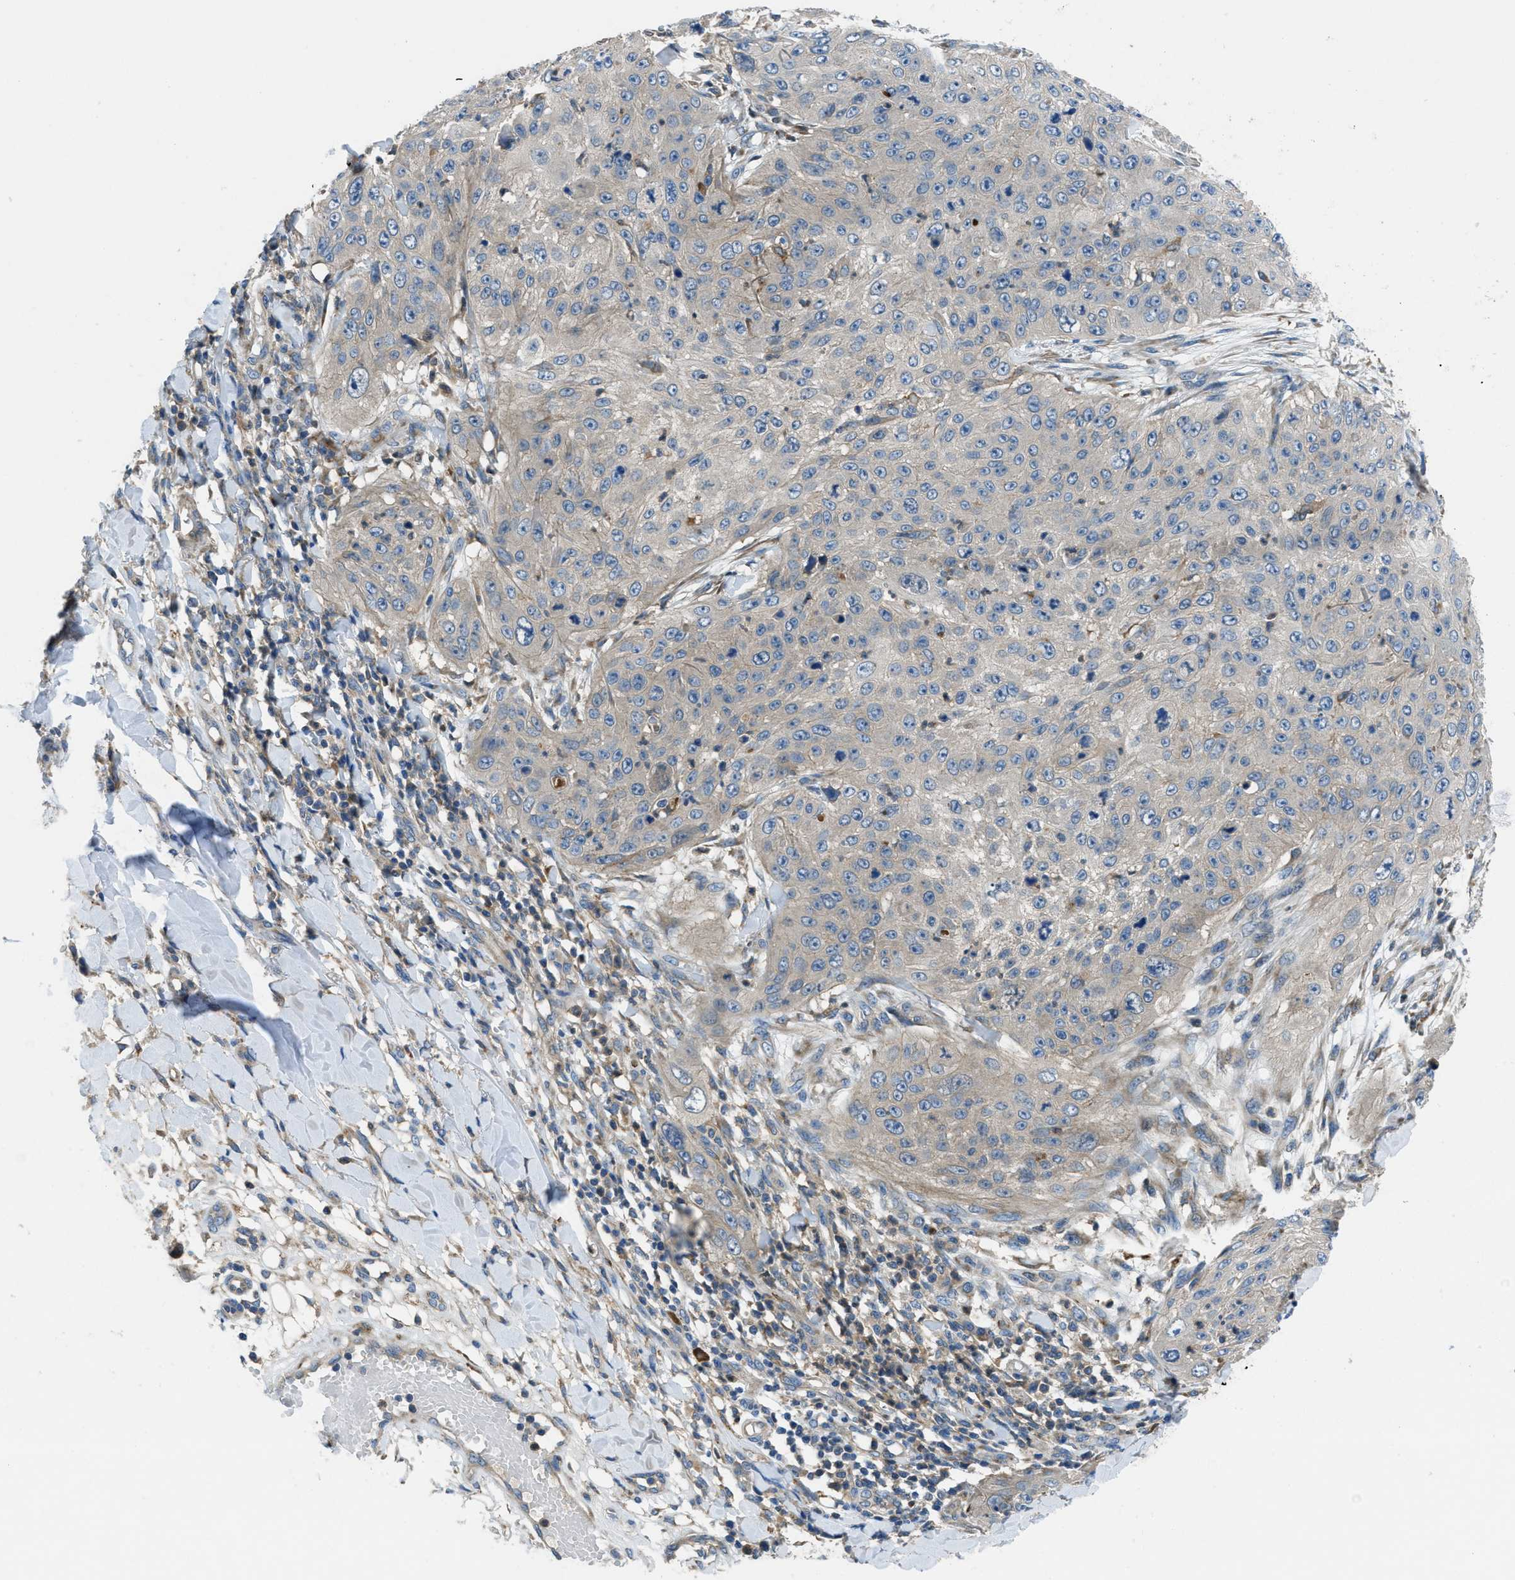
{"staining": {"intensity": "weak", "quantity": "<25%", "location": "cytoplasmic/membranous"}, "tissue": "skin cancer", "cell_type": "Tumor cells", "image_type": "cancer", "snomed": [{"axis": "morphology", "description": "Squamous cell carcinoma, NOS"}, {"axis": "topography", "description": "Skin"}], "caption": "A histopathology image of human squamous cell carcinoma (skin) is negative for staining in tumor cells.", "gene": "MAP3K20", "patient": {"sex": "female", "age": 80}}